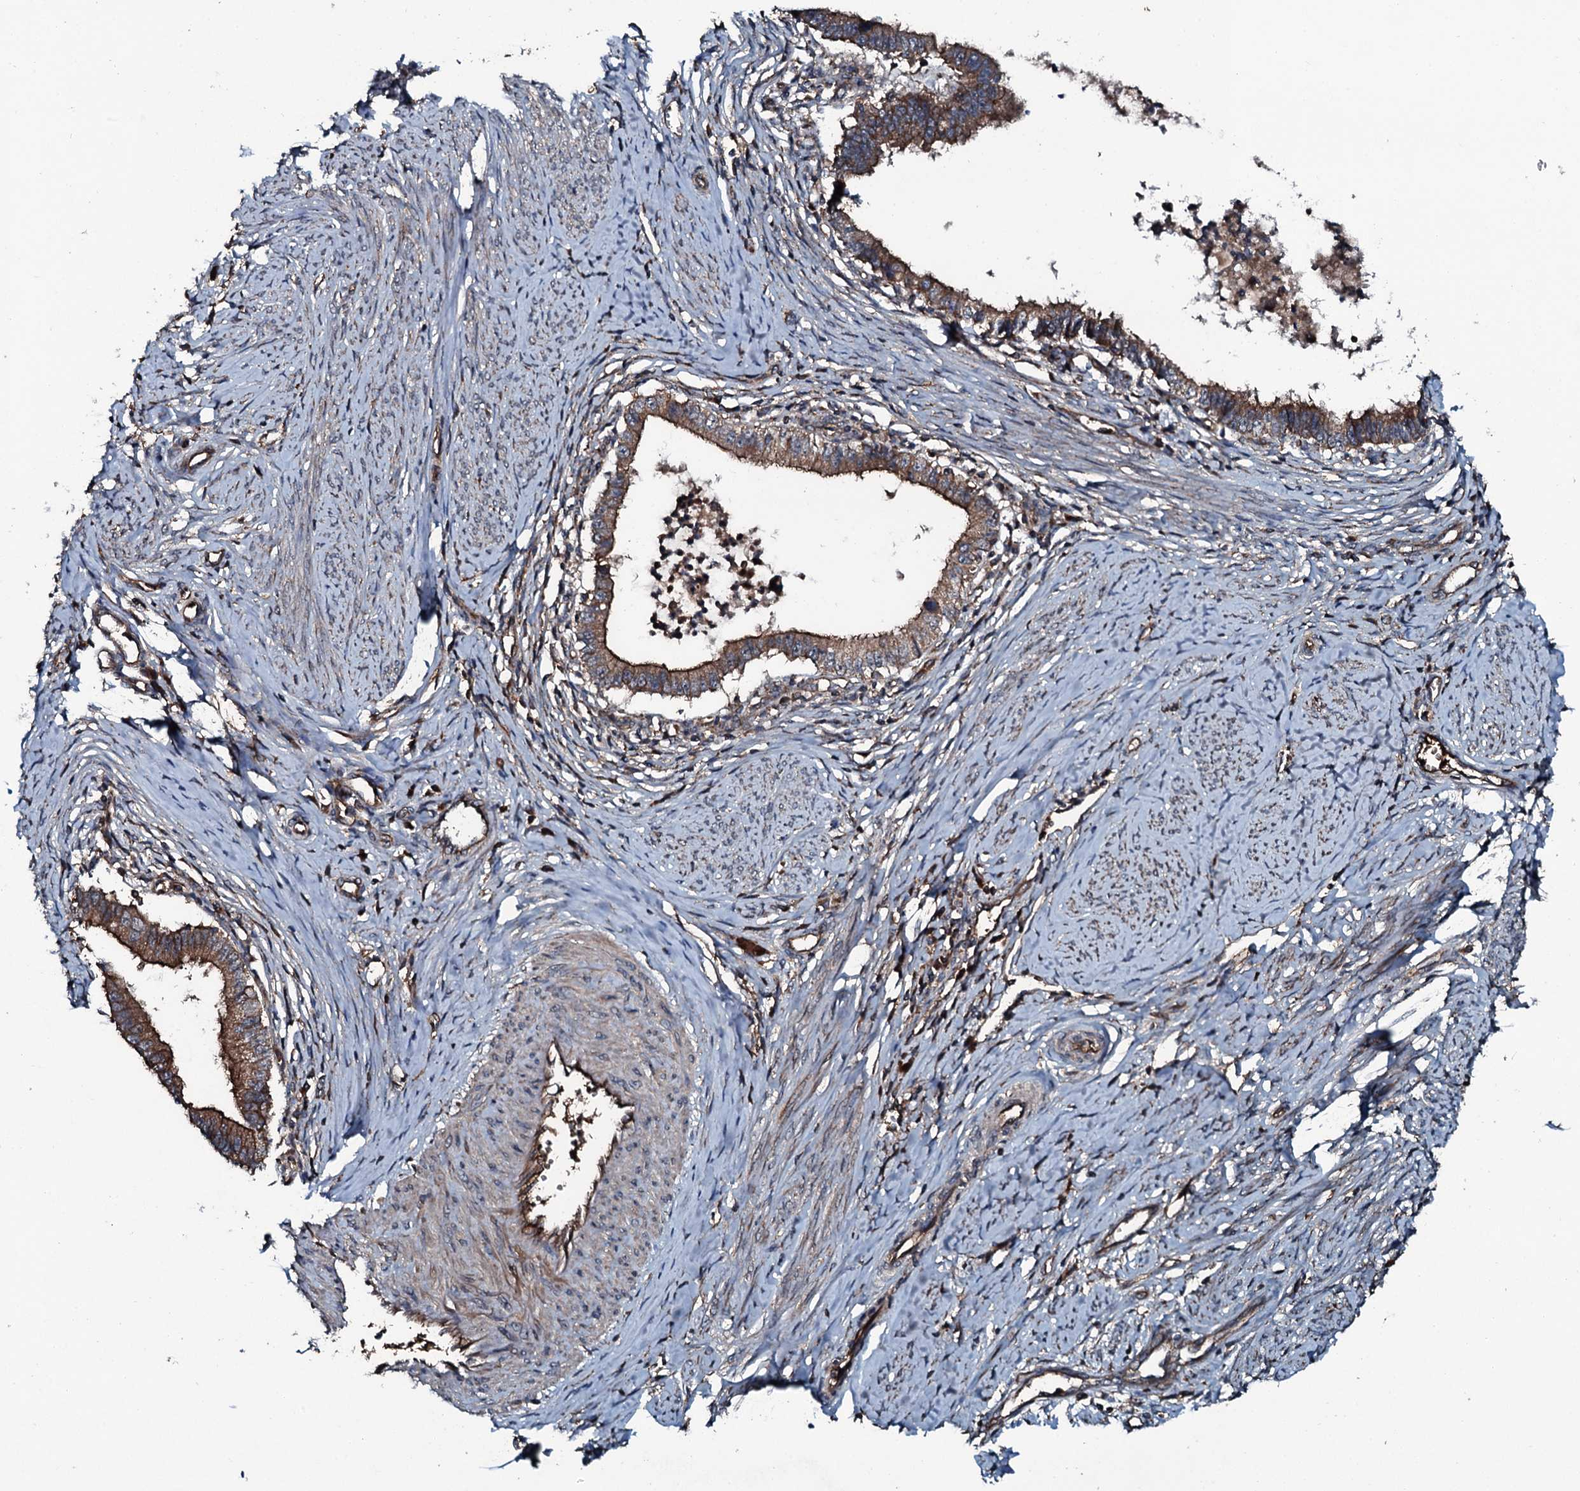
{"staining": {"intensity": "moderate", "quantity": ">75%", "location": "cytoplasmic/membranous"}, "tissue": "cervical cancer", "cell_type": "Tumor cells", "image_type": "cancer", "snomed": [{"axis": "morphology", "description": "Adenocarcinoma, NOS"}, {"axis": "topography", "description": "Cervix"}], "caption": "Tumor cells show medium levels of moderate cytoplasmic/membranous staining in about >75% of cells in human adenocarcinoma (cervical). The staining was performed using DAB, with brown indicating positive protein expression. Nuclei are stained blue with hematoxylin.", "gene": "TRIM7", "patient": {"sex": "female", "age": 36}}